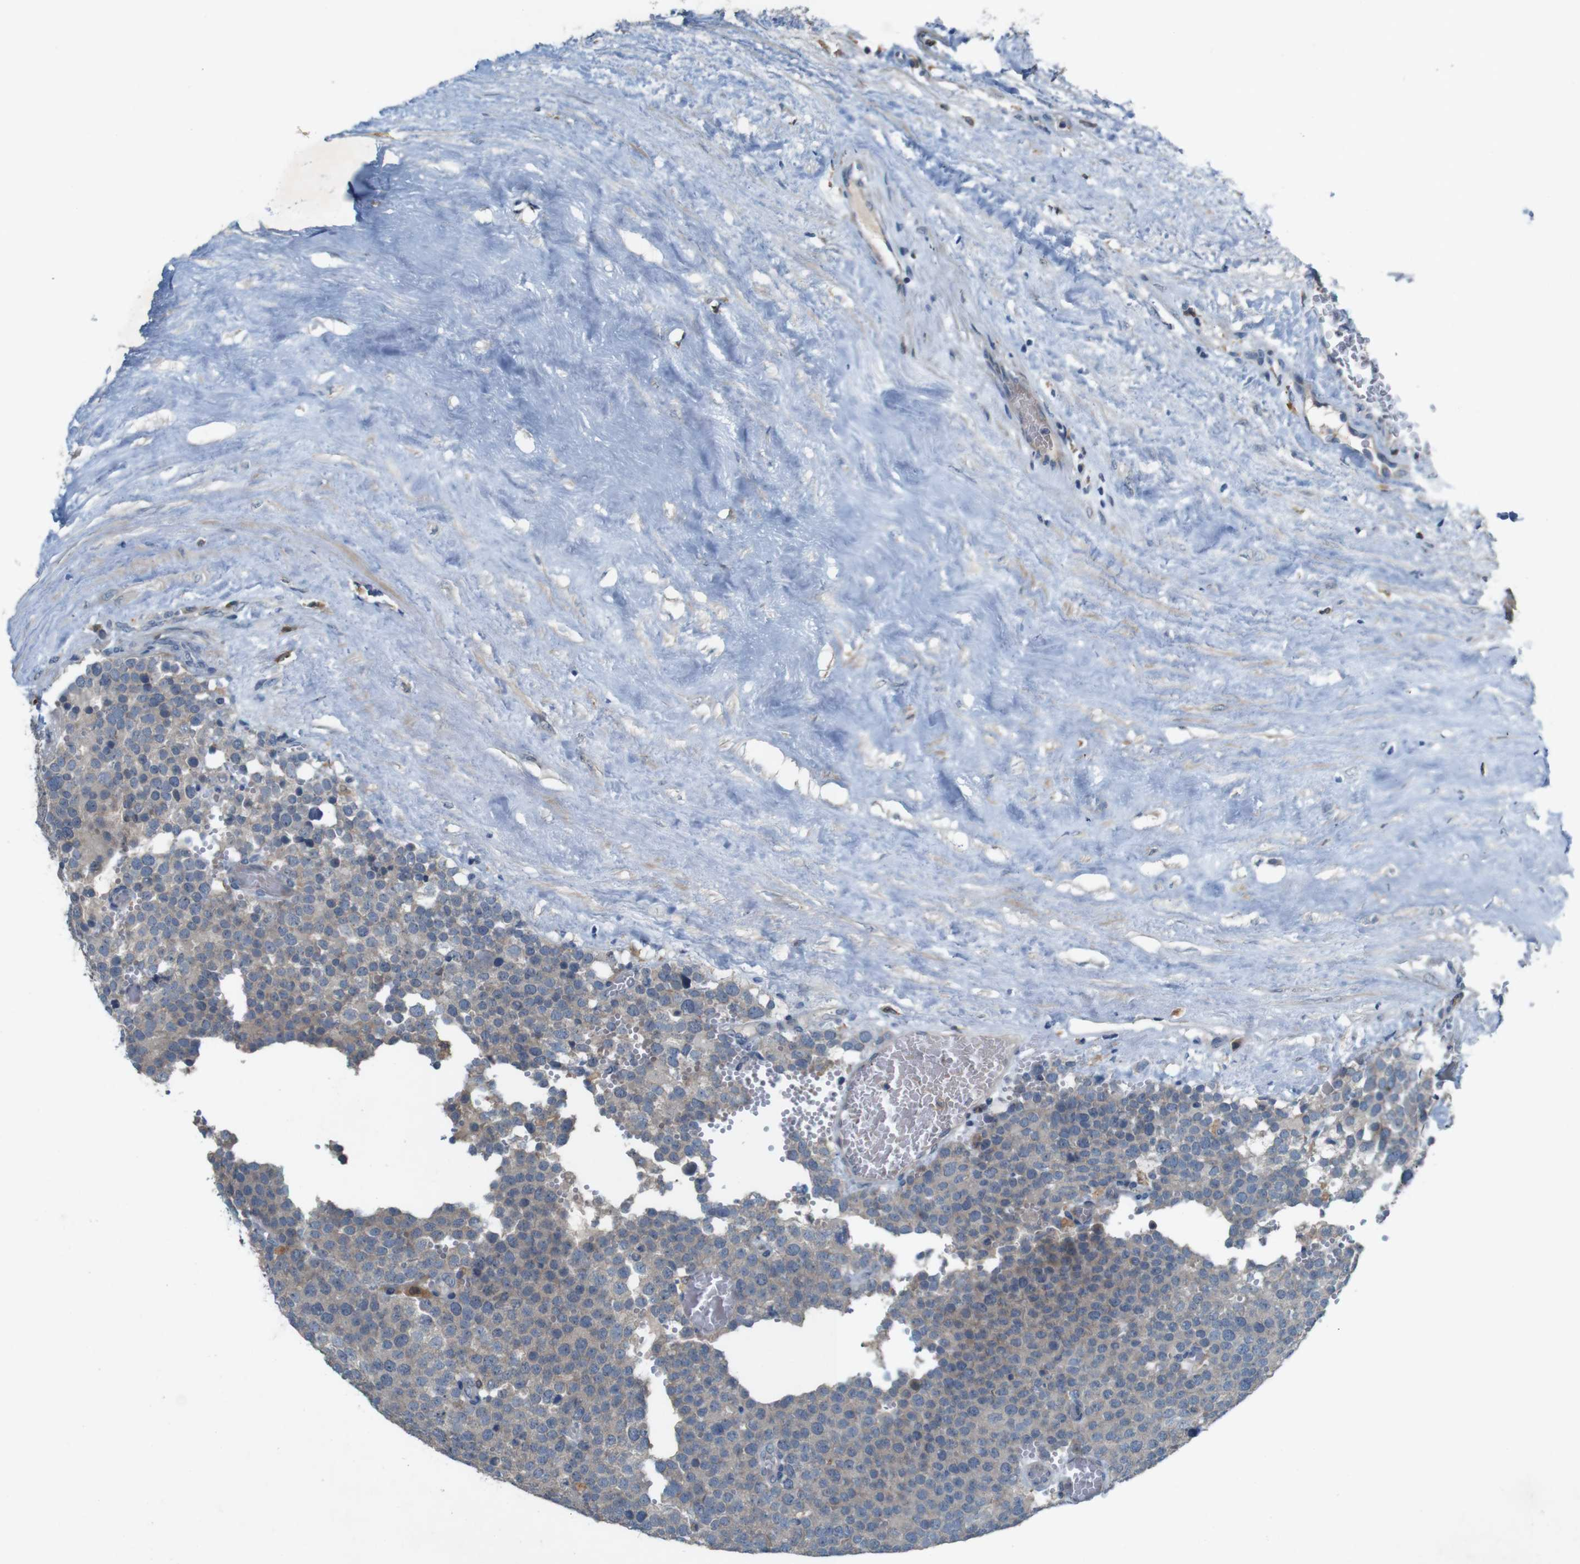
{"staining": {"intensity": "weak", "quantity": ">75%", "location": "cytoplasmic/membranous"}, "tissue": "testis cancer", "cell_type": "Tumor cells", "image_type": "cancer", "snomed": [{"axis": "morphology", "description": "Normal tissue, NOS"}, {"axis": "morphology", "description": "Seminoma, NOS"}, {"axis": "topography", "description": "Testis"}], "caption": "Seminoma (testis) tissue exhibits weak cytoplasmic/membranous expression in approximately >75% of tumor cells", "gene": "MOGAT3", "patient": {"sex": "male", "age": 71}}